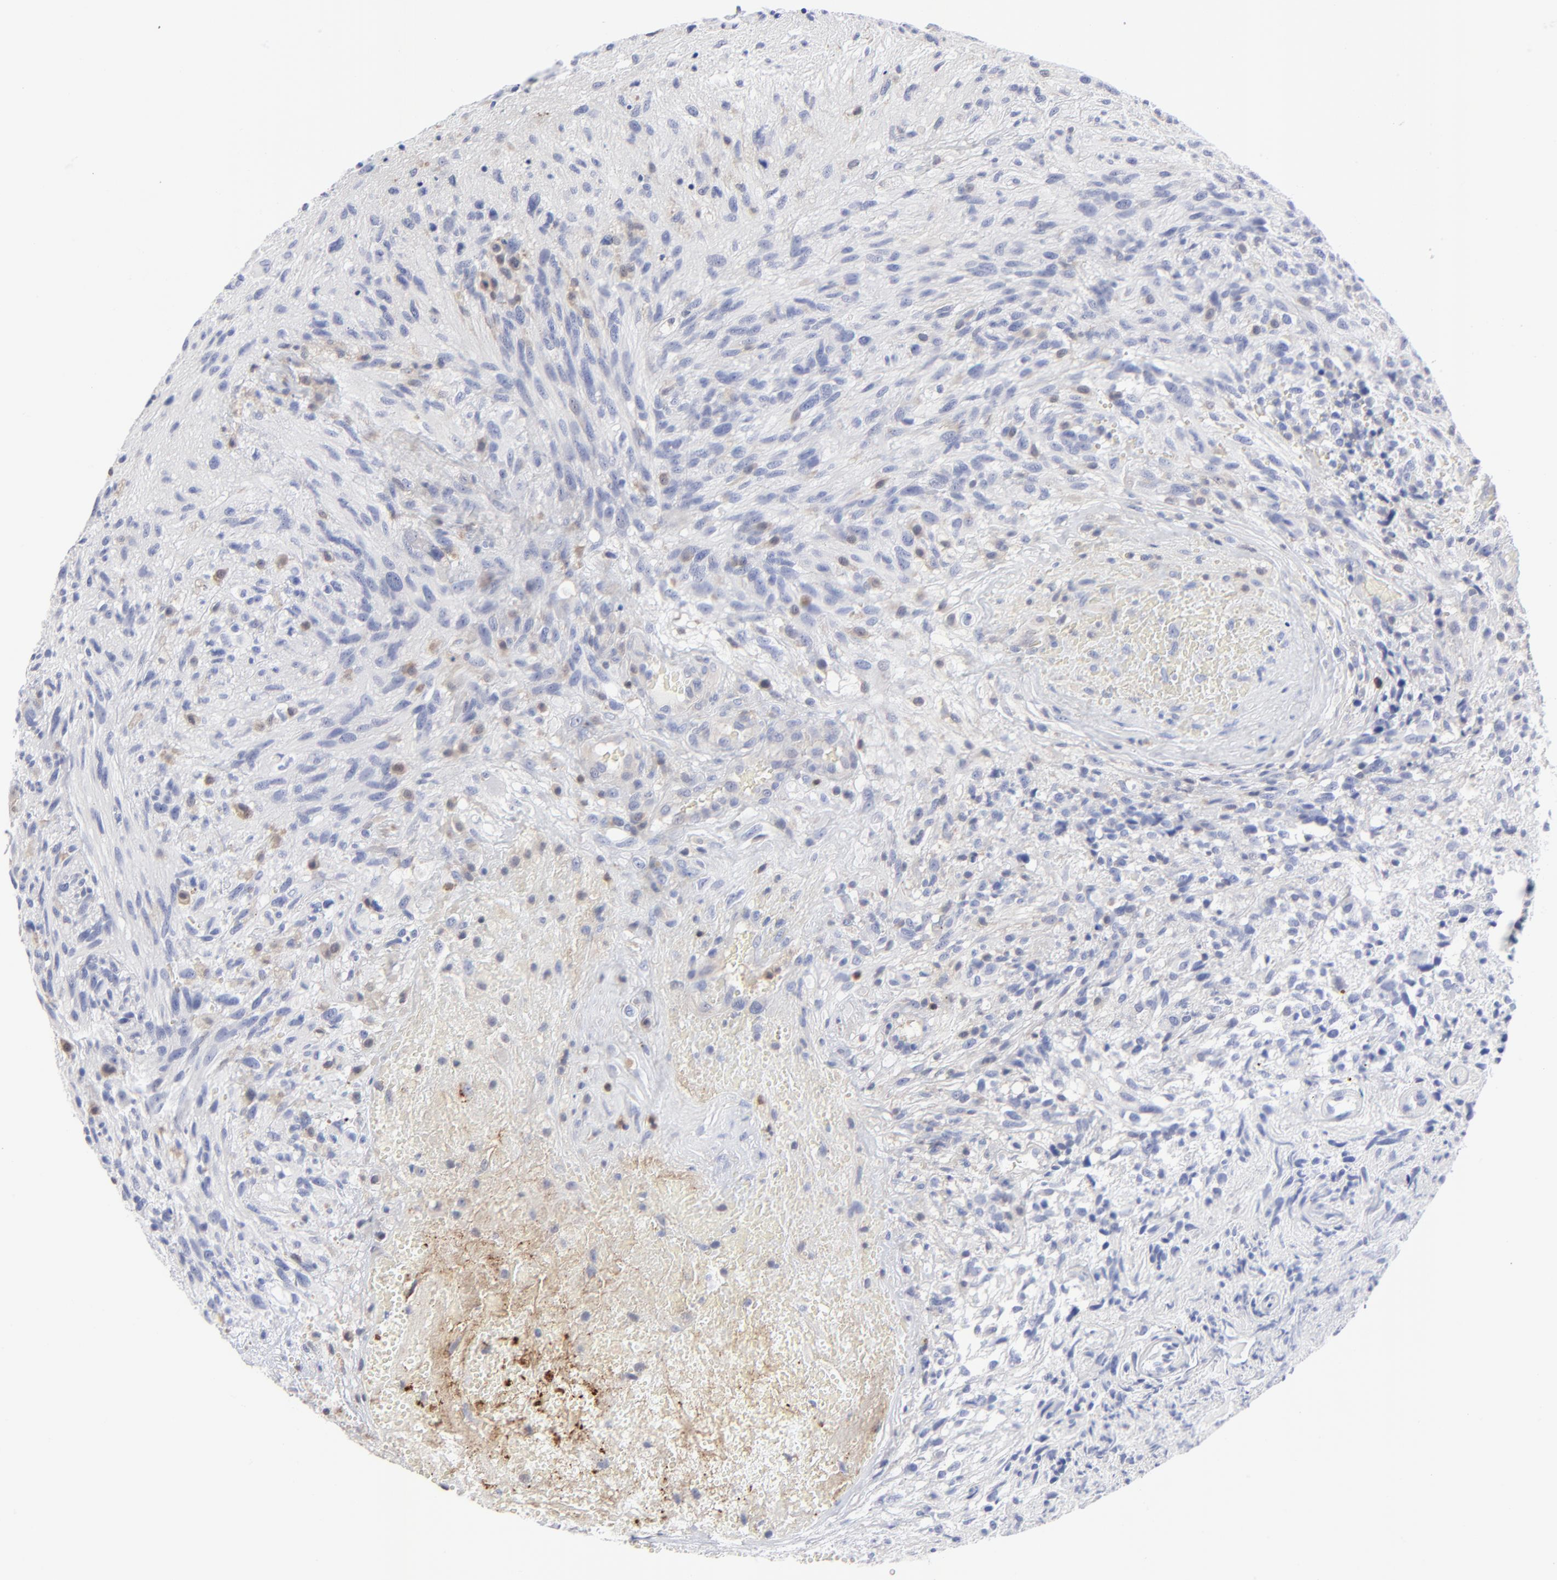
{"staining": {"intensity": "negative", "quantity": "none", "location": "none"}, "tissue": "glioma", "cell_type": "Tumor cells", "image_type": "cancer", "snomed": [{"axis": "morphology", "description": "Normal tissue, NOS"}, {"axis": "morphology", "description": "Glioma, malignant, High grade"}, {"axis": "topography", "description": "Cerebral cortex"}], "caption": "High power microscopy histopathology image of an immunohistochemistry histopathology image of high-grade glioma (malignant), revealing no significant staining in tumor cells.", "gene": "TBXT", "patient": {"sex": "male", "age": 75}}